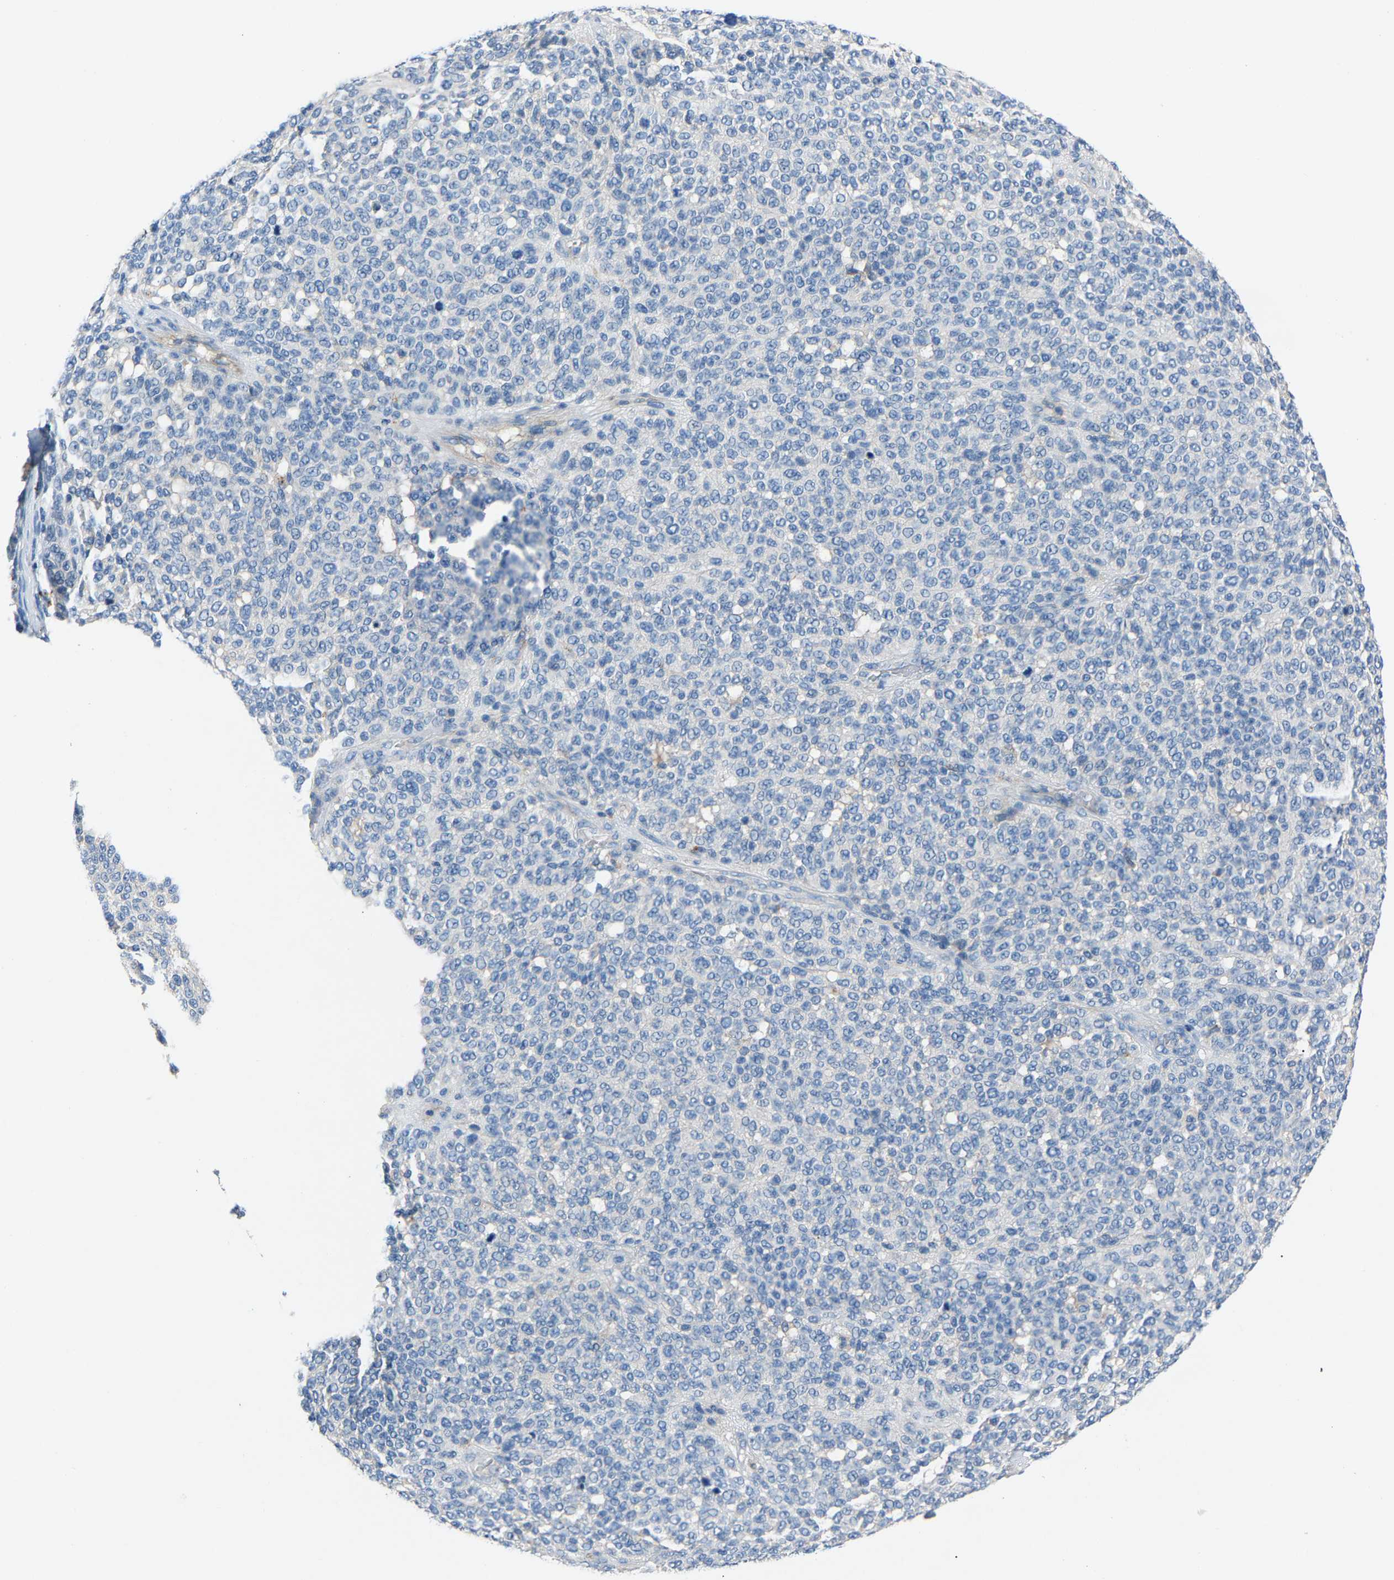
{"staining": {"intensity": "negative", "quantity": "none", "location": "none"}, "tissue": "melanoma", "cell_type": "Tumor cells", "image_type": "cancer", "snomed": [{"axis": "morphology", "description": "Malignant melanoma, NOS"}, {"axis": "topography", "description": "Skin"}], "caption": "Tumor cells show no significant protein expression in melanoma.", "gene": "DNAAF5", "patient": {"sex": "male", "age": 59}}